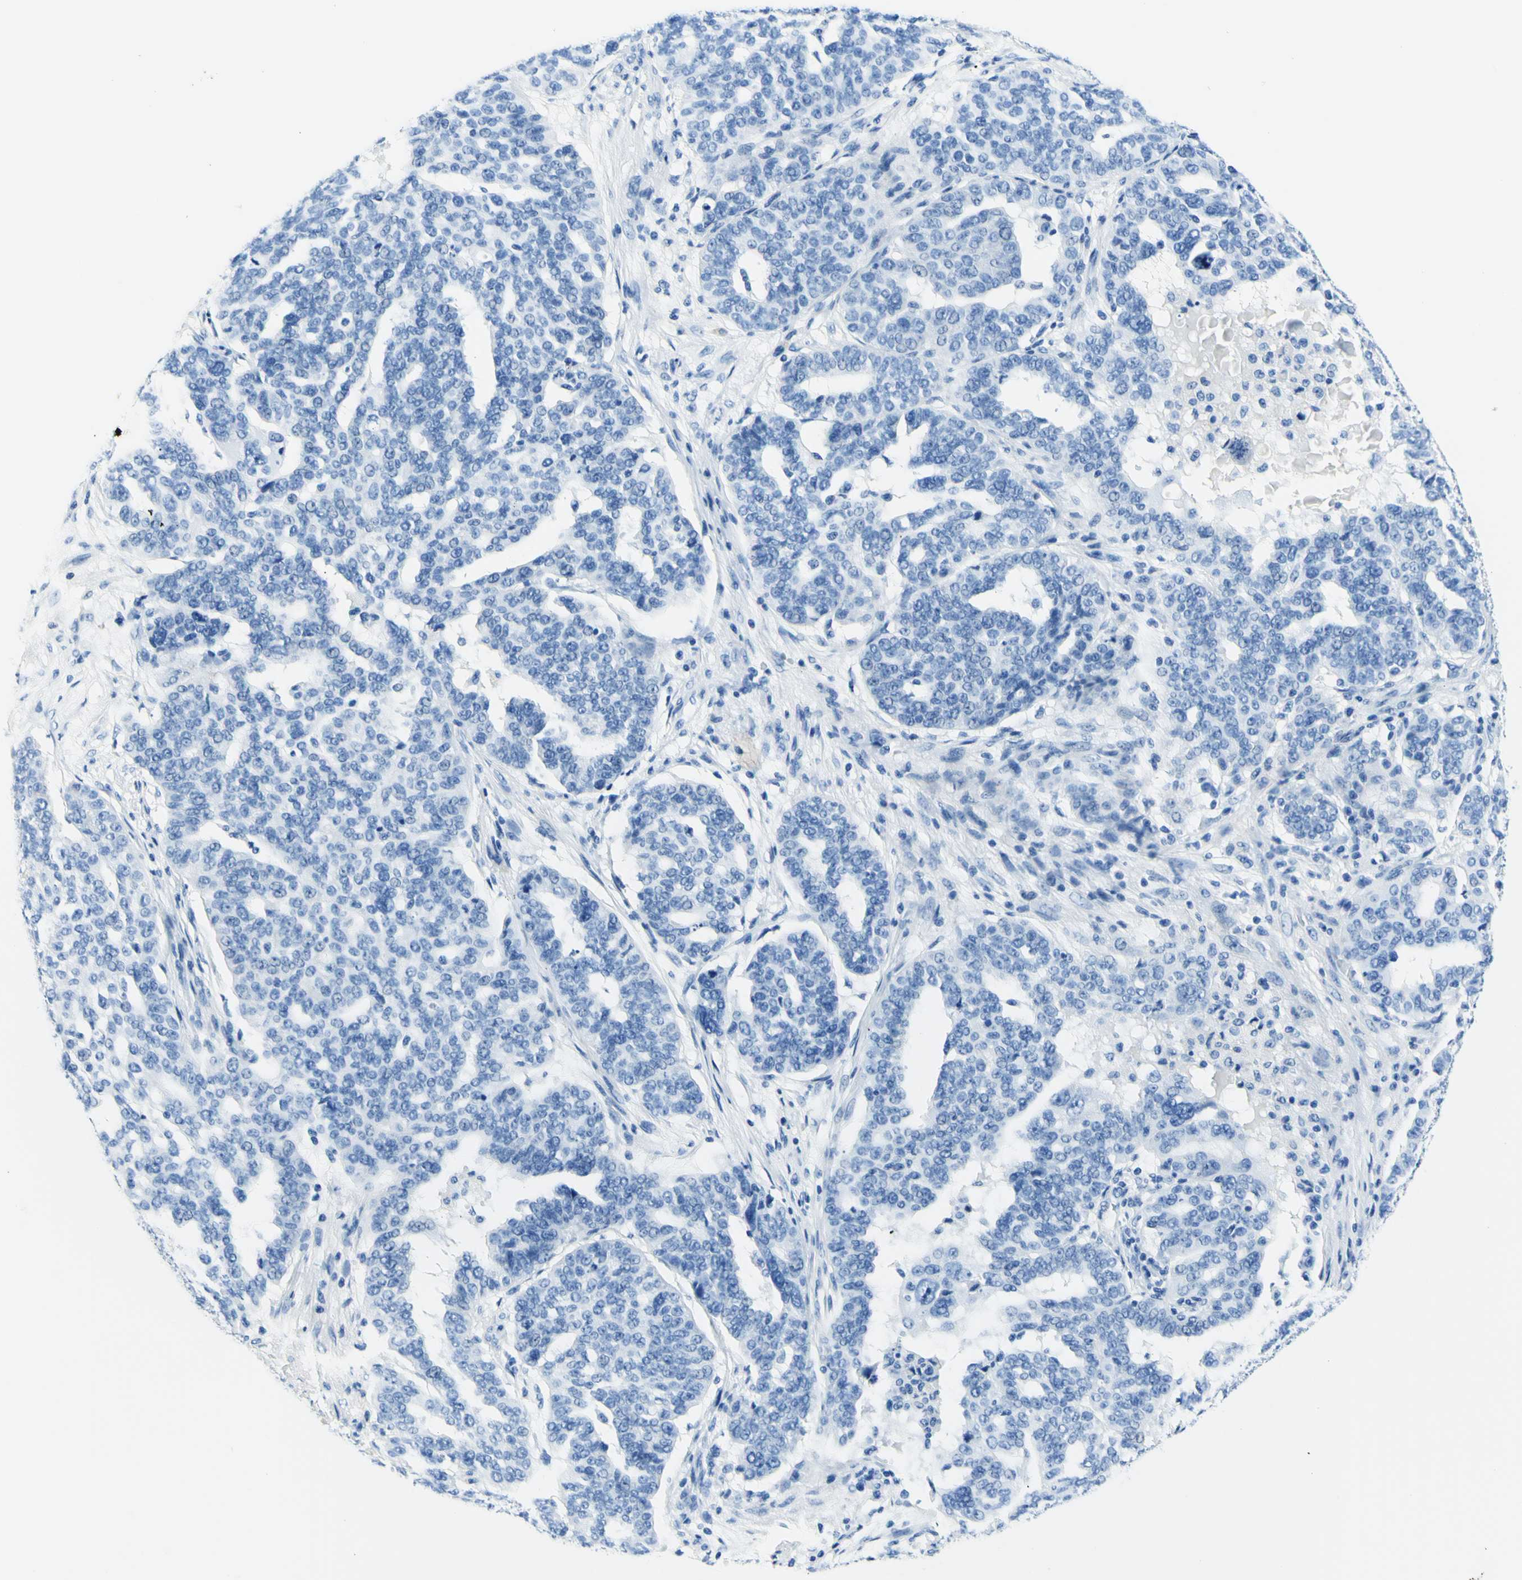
{"staining": {"intensity": "negative", "quantity": "none", "location": "none"}, "tissue": "ovarian cancer", "cell_type": "Tumor cells", "image_type": "cancer", "snomed": [{"axis": "morphology", "description": "Cystadenocarcinoma, serous, NOS"}, {"axis": "topography", "description": "Ovary"}], "caption": "DAB (3,3'-diaminobenzidine) immunohistochemical staining of ovarian cancer displays no significant expression in tumor cells. (DAB IHC with hematoxylin counter stain).", "gene": "MYH2", "patient": {"sex": "female", "age": 59}}